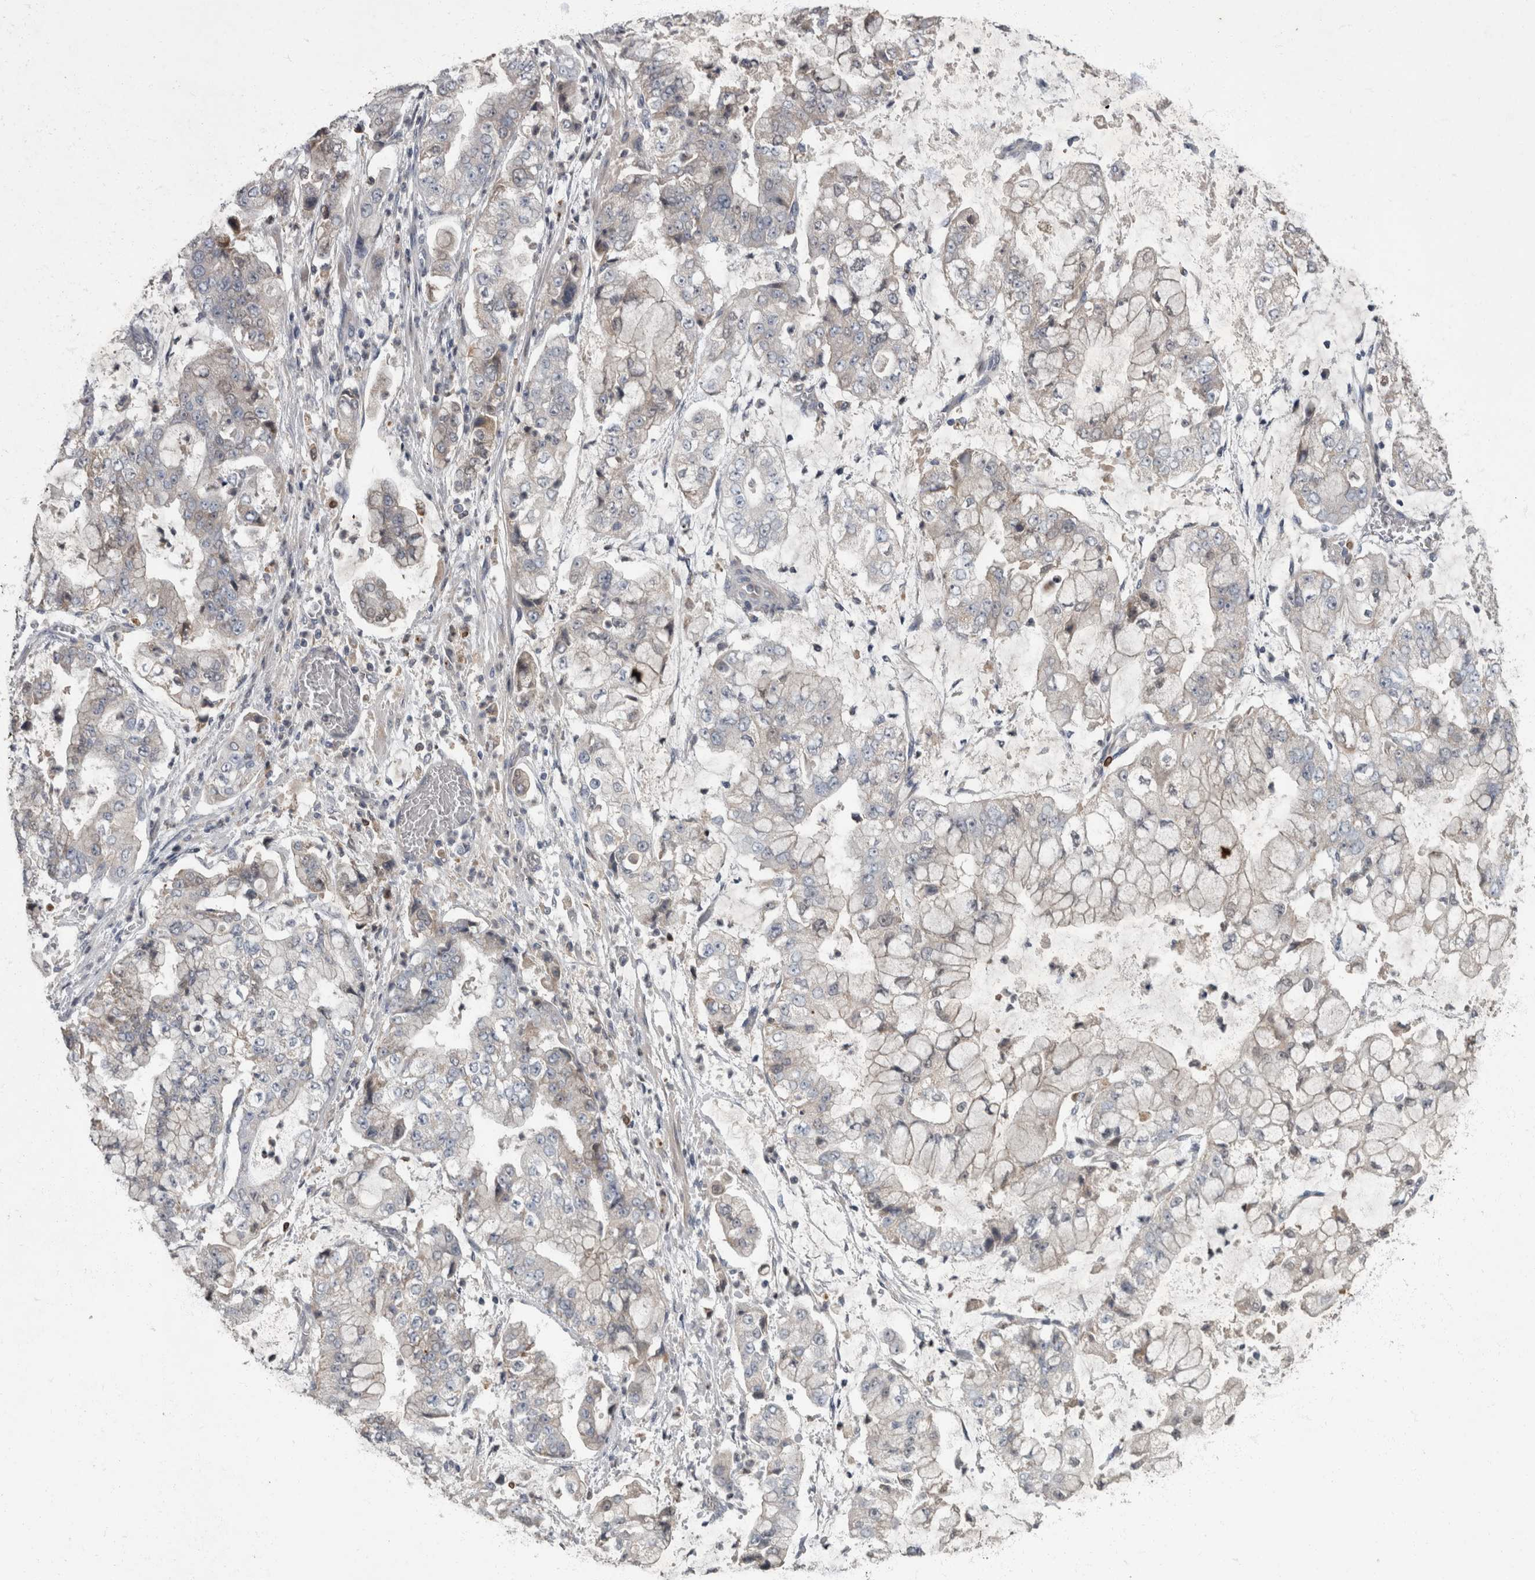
{"staining": {"intensity": "negative", "quantity": "none", "location": "none"}, "tissue": "stomach cancer", "cell_type": "Tumor cells", "image_type": "cancer", "snomed": [{"axis": "morphology", "description": "Adenocarcinoma, NOS"}, {"axis": "topography", "description": "Stomach"}], "caption": "DAB immunohistochemical staining of stomach cancer (adenocarcinoma) demonstrates no significant staining in tumor cells. The staining is performed using DAB brown chromogen with nuclei counter-stained in using hematoxylin.", "gene": "PPP1R3C", "patient": {"sex": "male", "age": 76}}